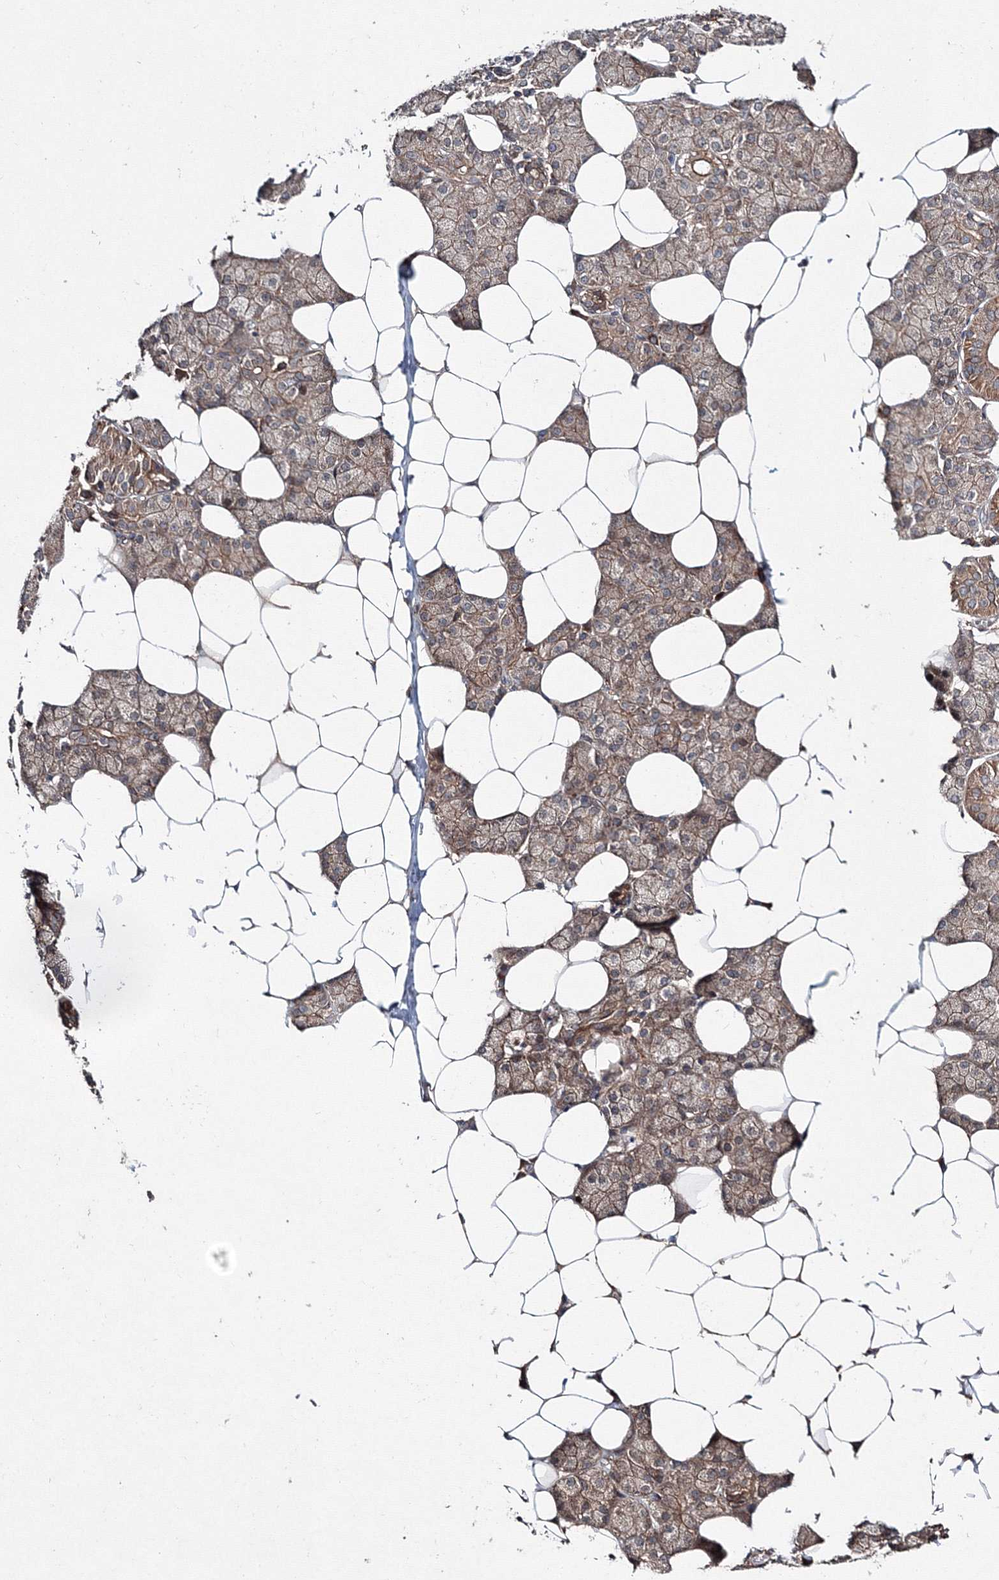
{"staining": {"intensity": "moderate", "quantity": "25%-75%", "location": "cytoplasmic/membranous"}, "tissue": "salivary gland", "cell_type": "Glandular cells", "image_type": "normal", "snomed": [{"axis": "morphology", "description": "Normal tissue, NOS"}, {"axis": "topography", "description": "Salivary gland"}], "caption": "This image reveals IHC staining of normal salivary gland, with medium moderate cytoplasmic/membranous staining in approximately 25%-75% of glandular cells.", "gene": "RANBP3L", "patient": {"sex": "female", "age": 33}}